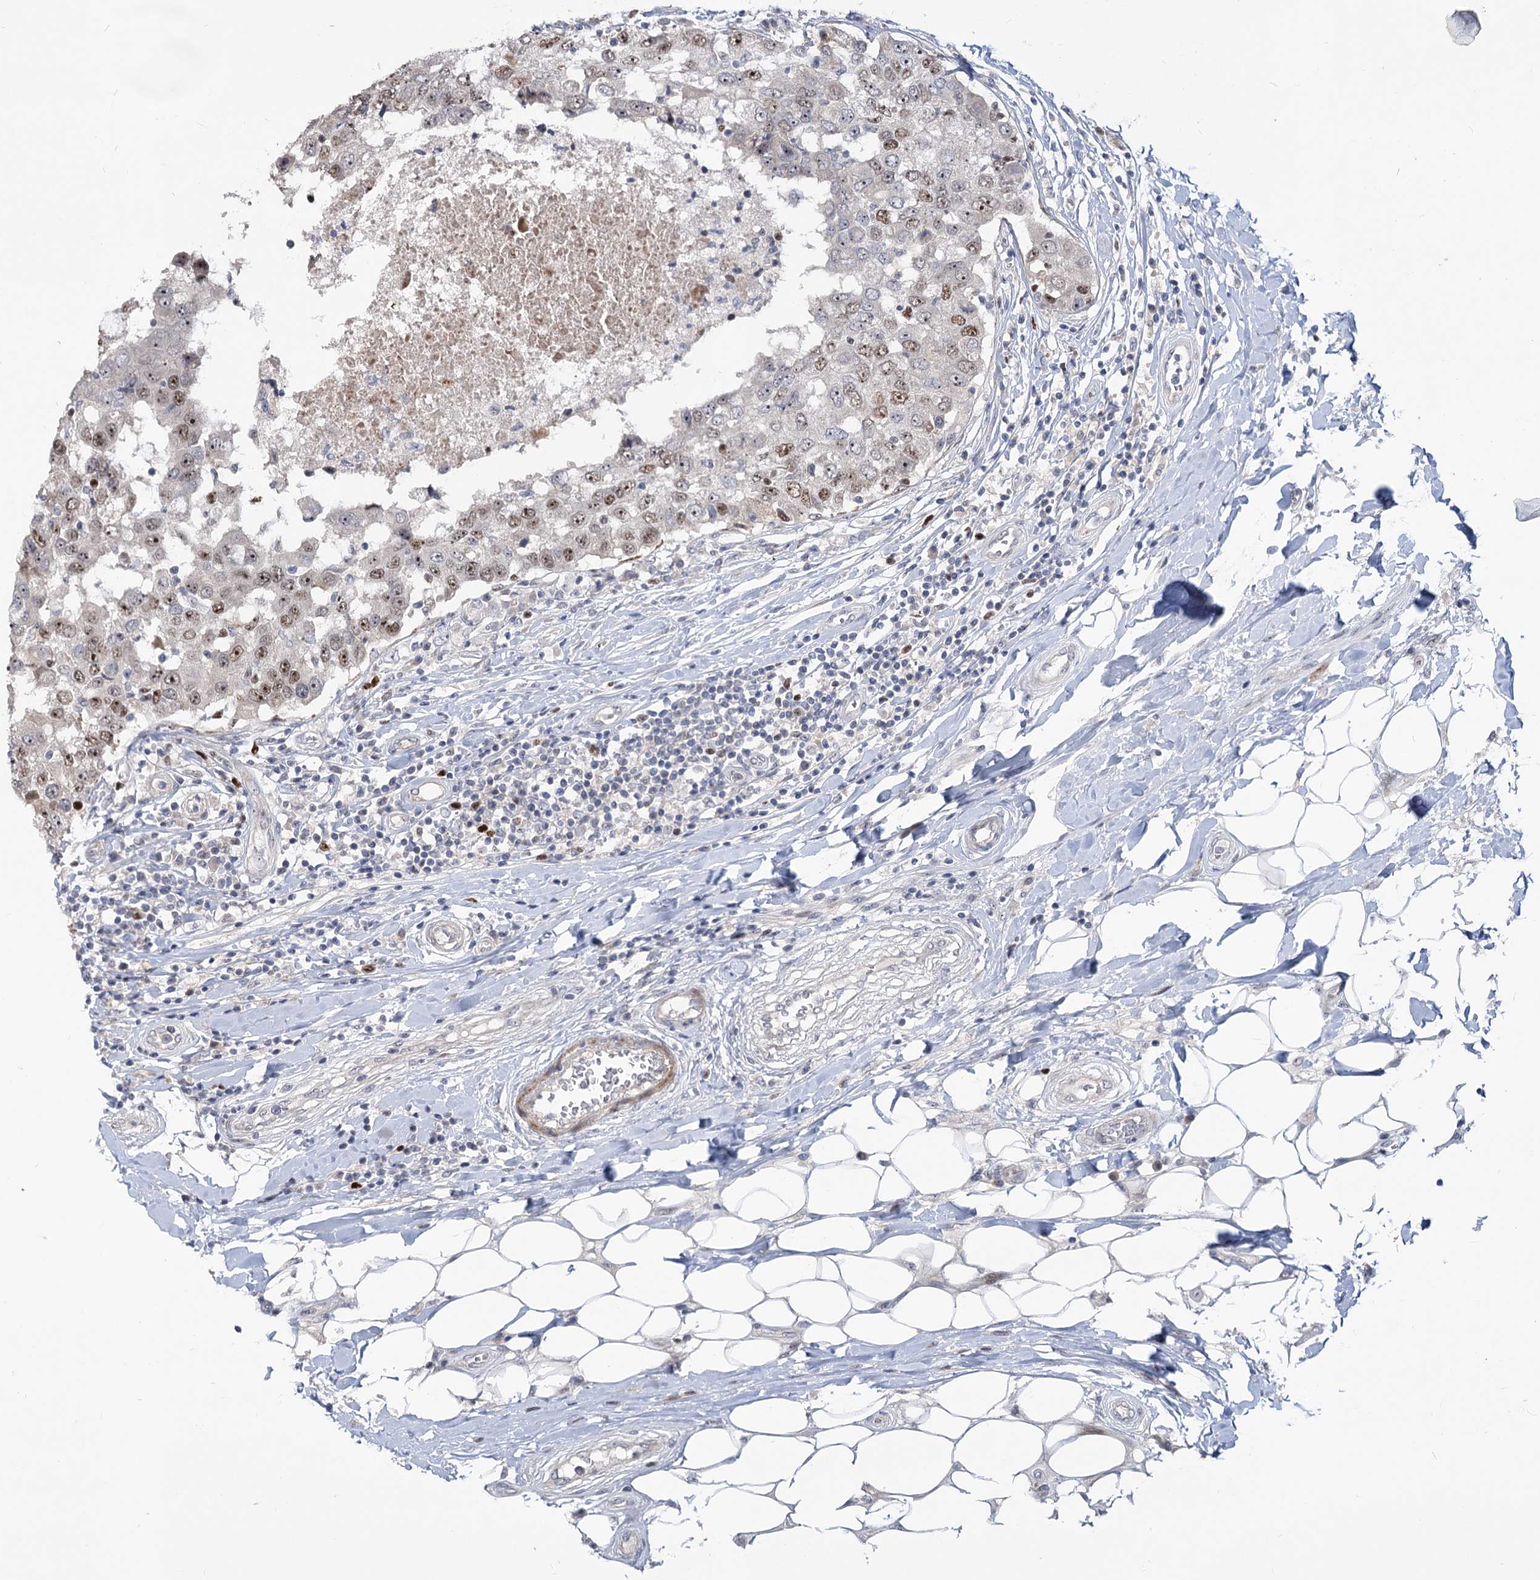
{"staining": {"intensity": "moderate", "quantity": "25%-75%", "location": "nuclear"}, "tissue": "breast cancer", "cell_type": "Tumor cells", "image_type": "cancer", "snomed": [{"axis": "morphology", "description": "Duct carcinoma"}, {"axis": "topography", "description": "Breast"}], "caption": "Immunohistochemical staining of breast cancer shows moderate nuclear protein expression in about 25%-75% of tumor cells.", "gene": "PIK3C2A", "patient": {"sex": "female", "age": 27}}